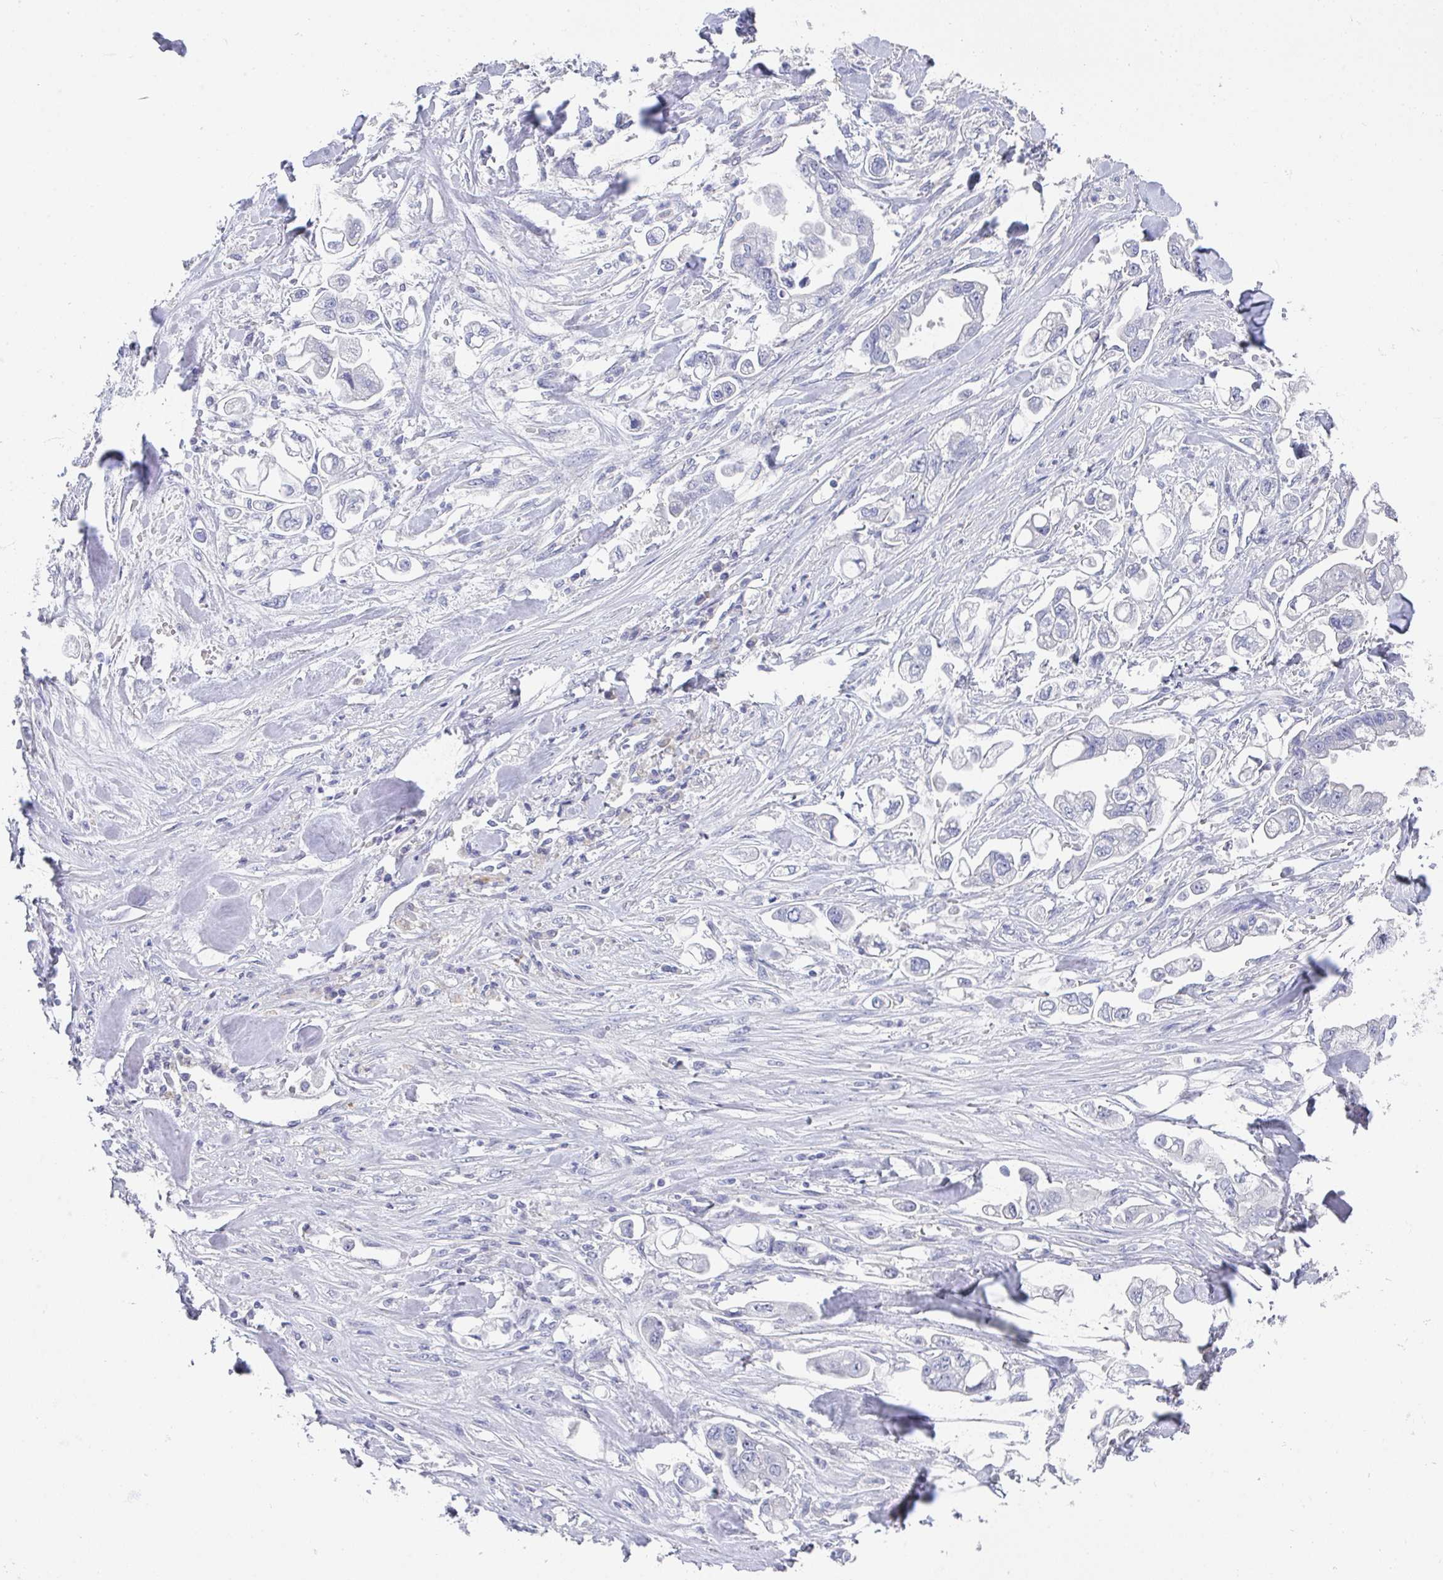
{"staining": {"intensity": "negative", "quantity": "none", "location": "none"}, "tissue": "stomach cancer", "cell_type": "Tumor cells", "image_type": "cancer", "snomed": [{"axis": "morphology", "description": "Adenocarcinoma, NOS"}, {"axis": "topography", "description": "Stomach"}], "caption": "Tumor cells show no significant staining in stomach cancer (adenocarcinoma).", "gene": "NOXRED1", "patient": {"sex": "male", "age": 62}}